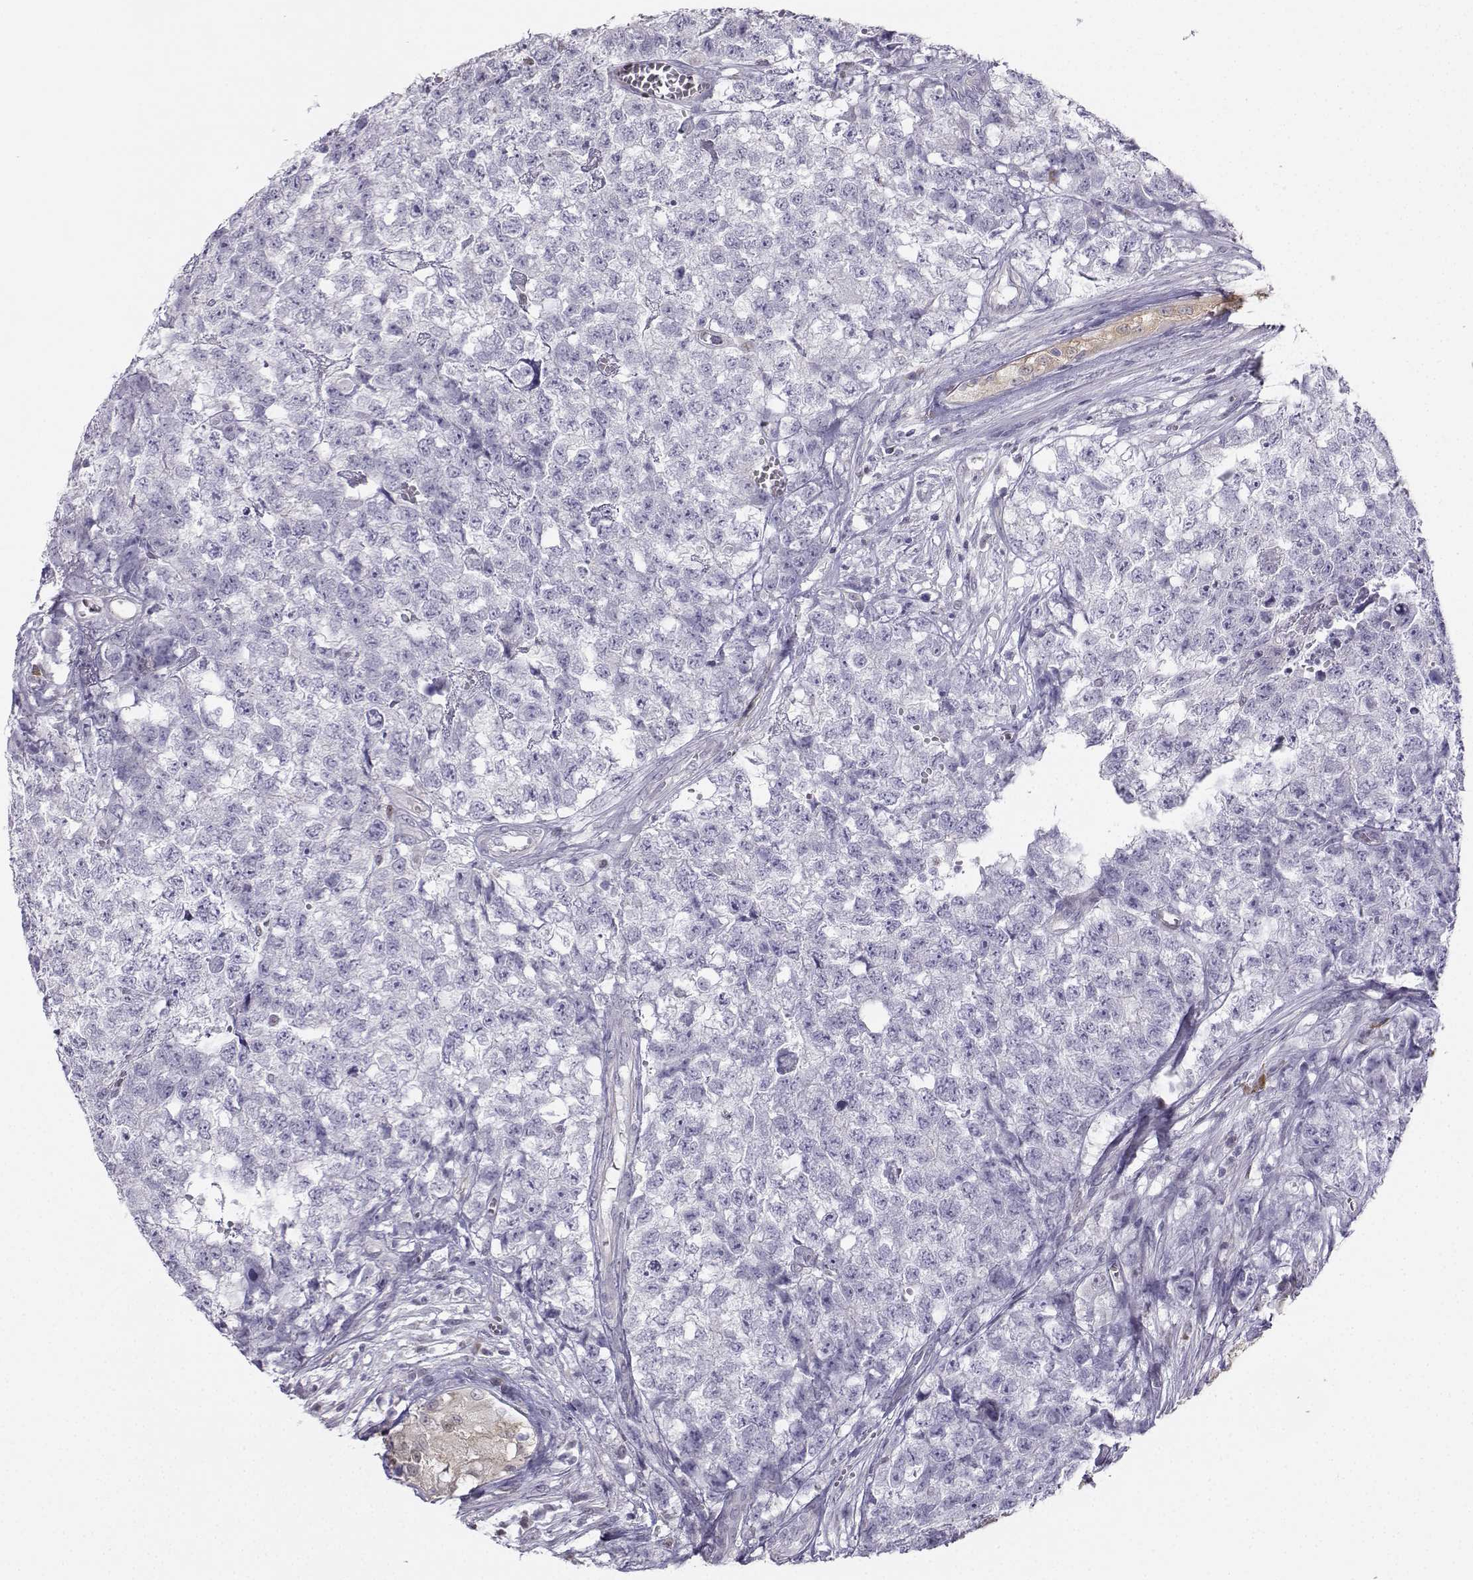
{"staining": {"intensity": "negative", "quantity": "none", "location": "none"}, "tissue": "testis cancer", "cell_type": "Tumor cells", "image_type": "cancer", "snomed": [{"axis": "morphology", "description": "Seminoma, NOS"}, {"axis": "morphology", "description": "Carcinoma, Embryonal, NOS"}, {"axis": "topography", "description": "Testis"}], "caption": "An immunohistochemistry micrograph of testis cancer (seminoma) is shown. There is no staining in tumor cells of testis cancer (seminoma).", "gene": "DCLK3", "patient": {"sex": "male", "age": 22}}